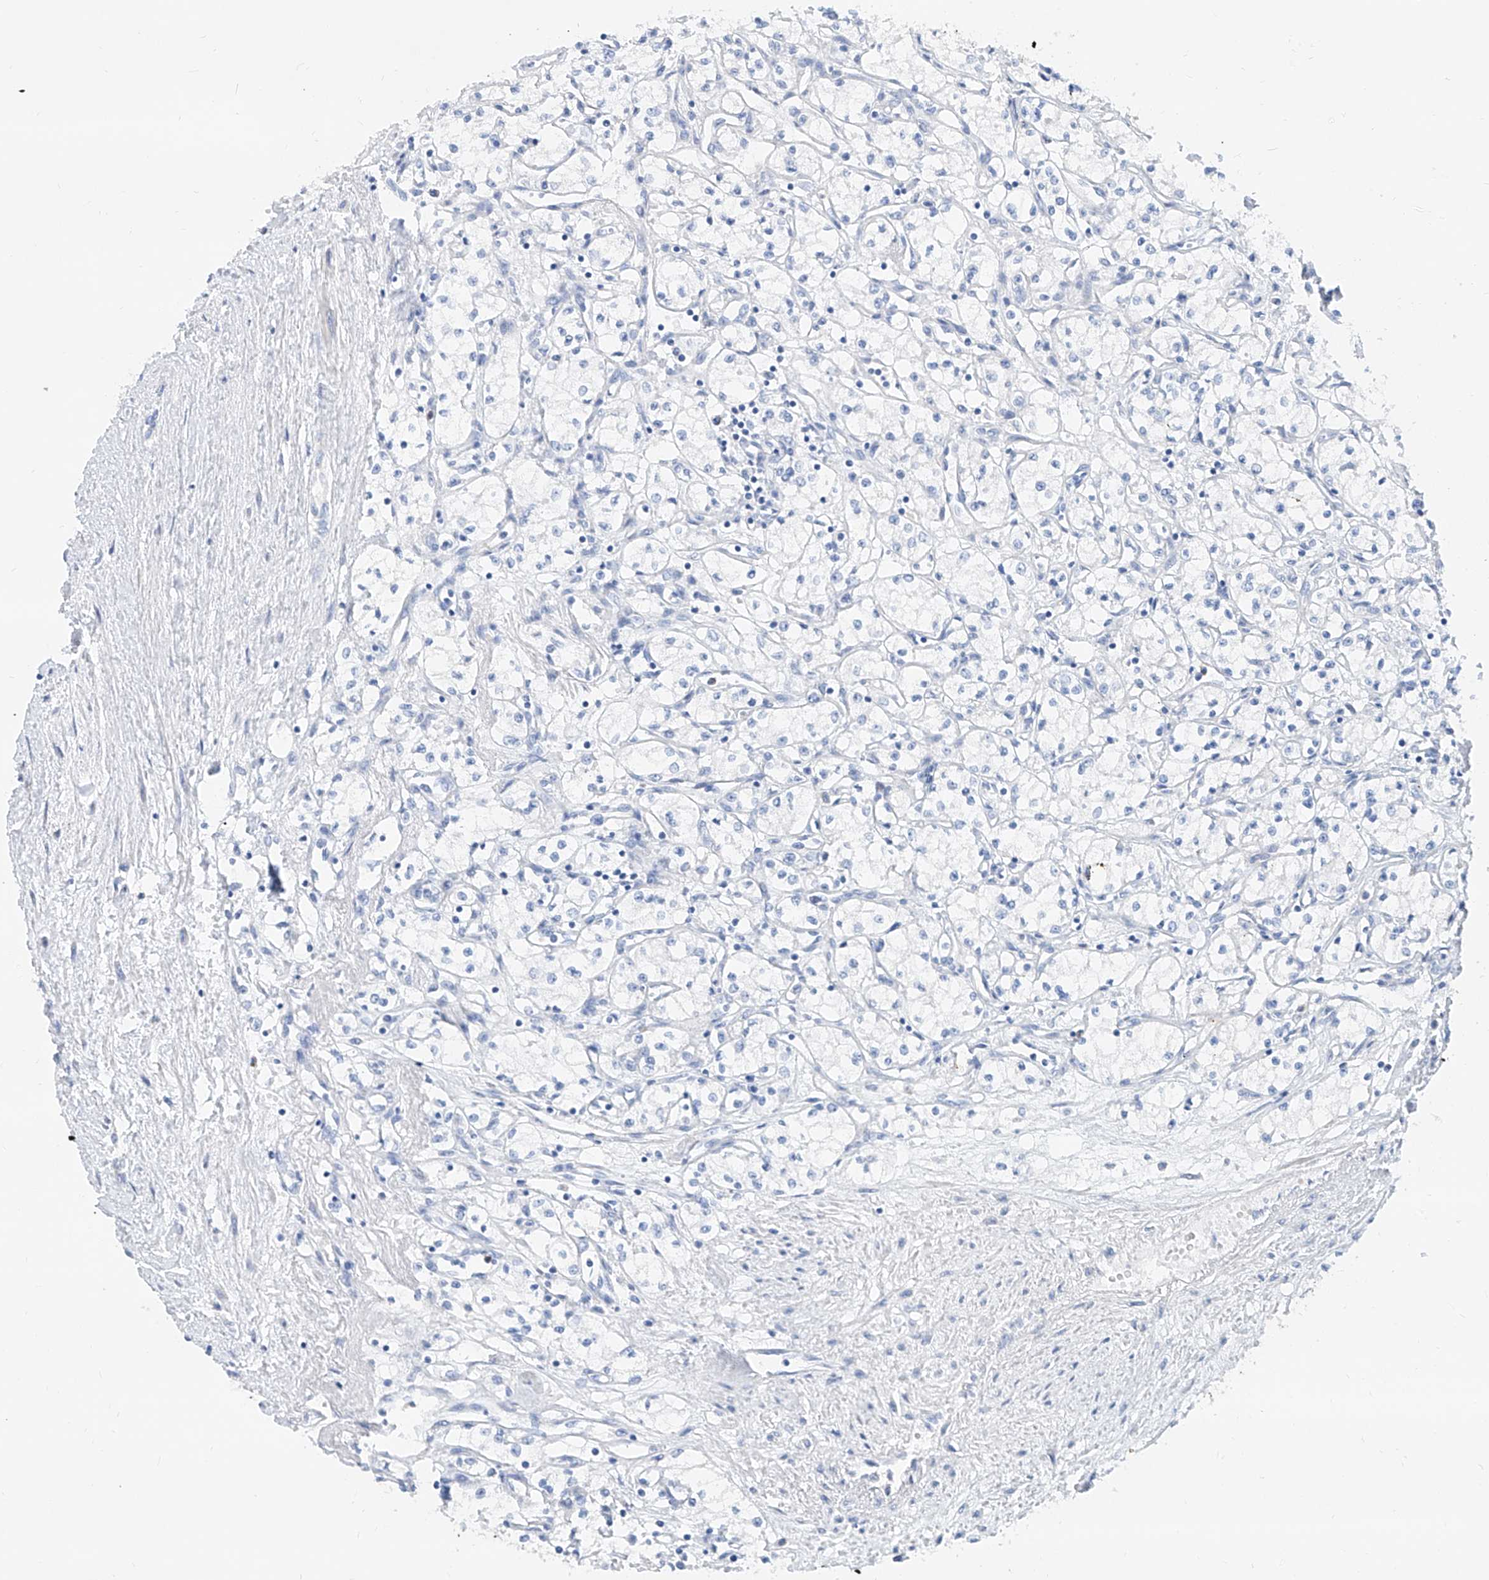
{"staining": {"intensity": "negative", "quantity": "none", "location": "none"}, "tissue": "renal cancer", "cell_type": "Tumor cells", "image_type": "cancer", "snomed": [{"axis": "morphology", "description": "Adenocarcinoma, NOS"}, {"axis": "topography", "description": "Kidney"}], "caption": "This is an immunohistochemistry (IHC) image of human renal cancer (adenocarcinoma). There is no expression in tumor cells.", "gene": "SLC25A29", "patient": {"sex": "male", "age": 59}}